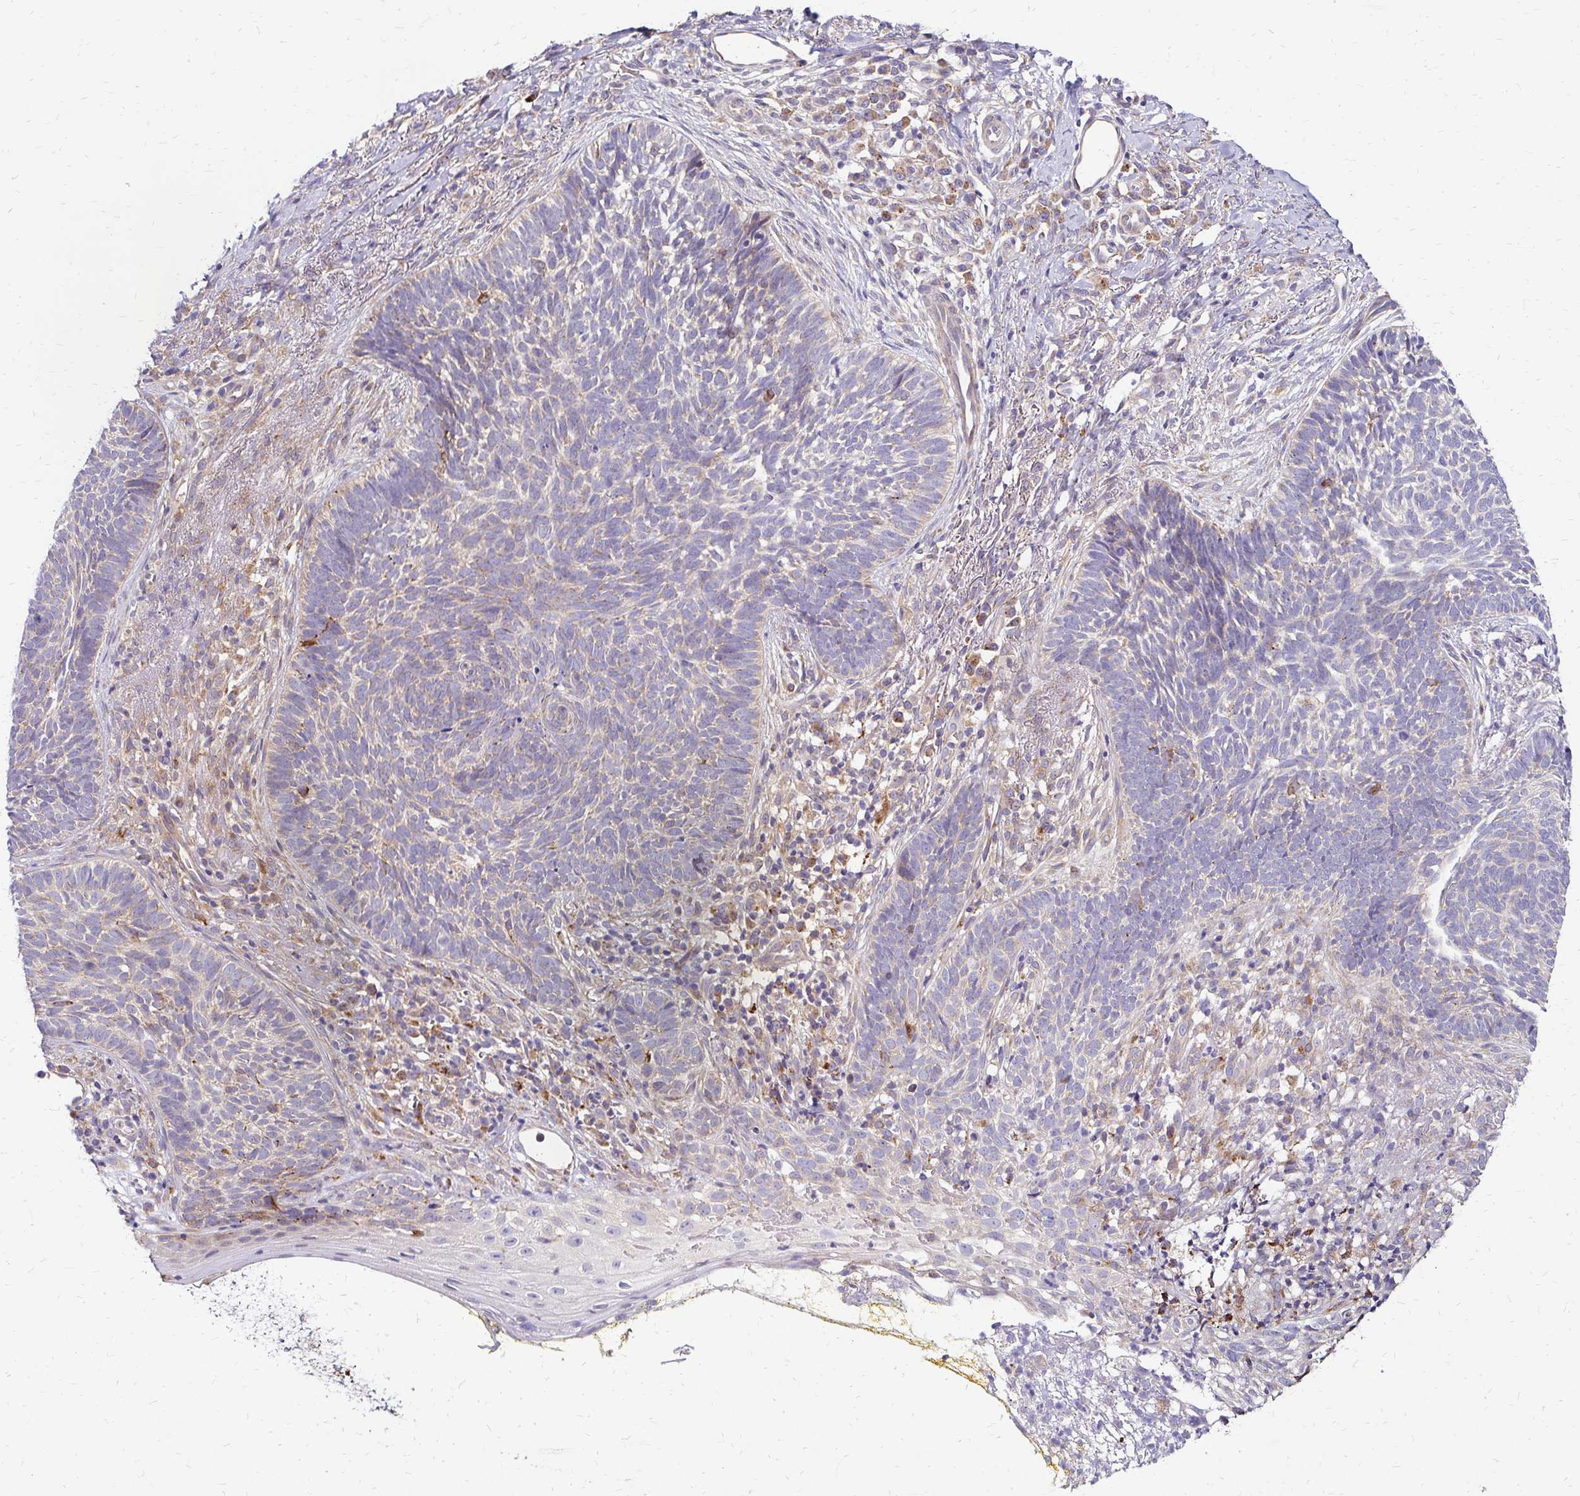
{"staining": {"intensity": "moderate", "quantity": "<25%", "location": "cytoplasmic/membranous"}, "tissue": "skin cancer", "cell_type": "Tumor cells", "image_type": "cancer", "snomed": [{"axis": "morphology", "description": "Basal cell carcinoma"}, {"axis": "topography", "description": "Skin"}], "caption": "This is a micrograph of IHC staining of basal cell carcinoma (skin), which shows moderate expression in the cytoplasmic/membranous of tumor cells.", "gene": "IDUA", "patient": {"sex": "female", "age": 74}}